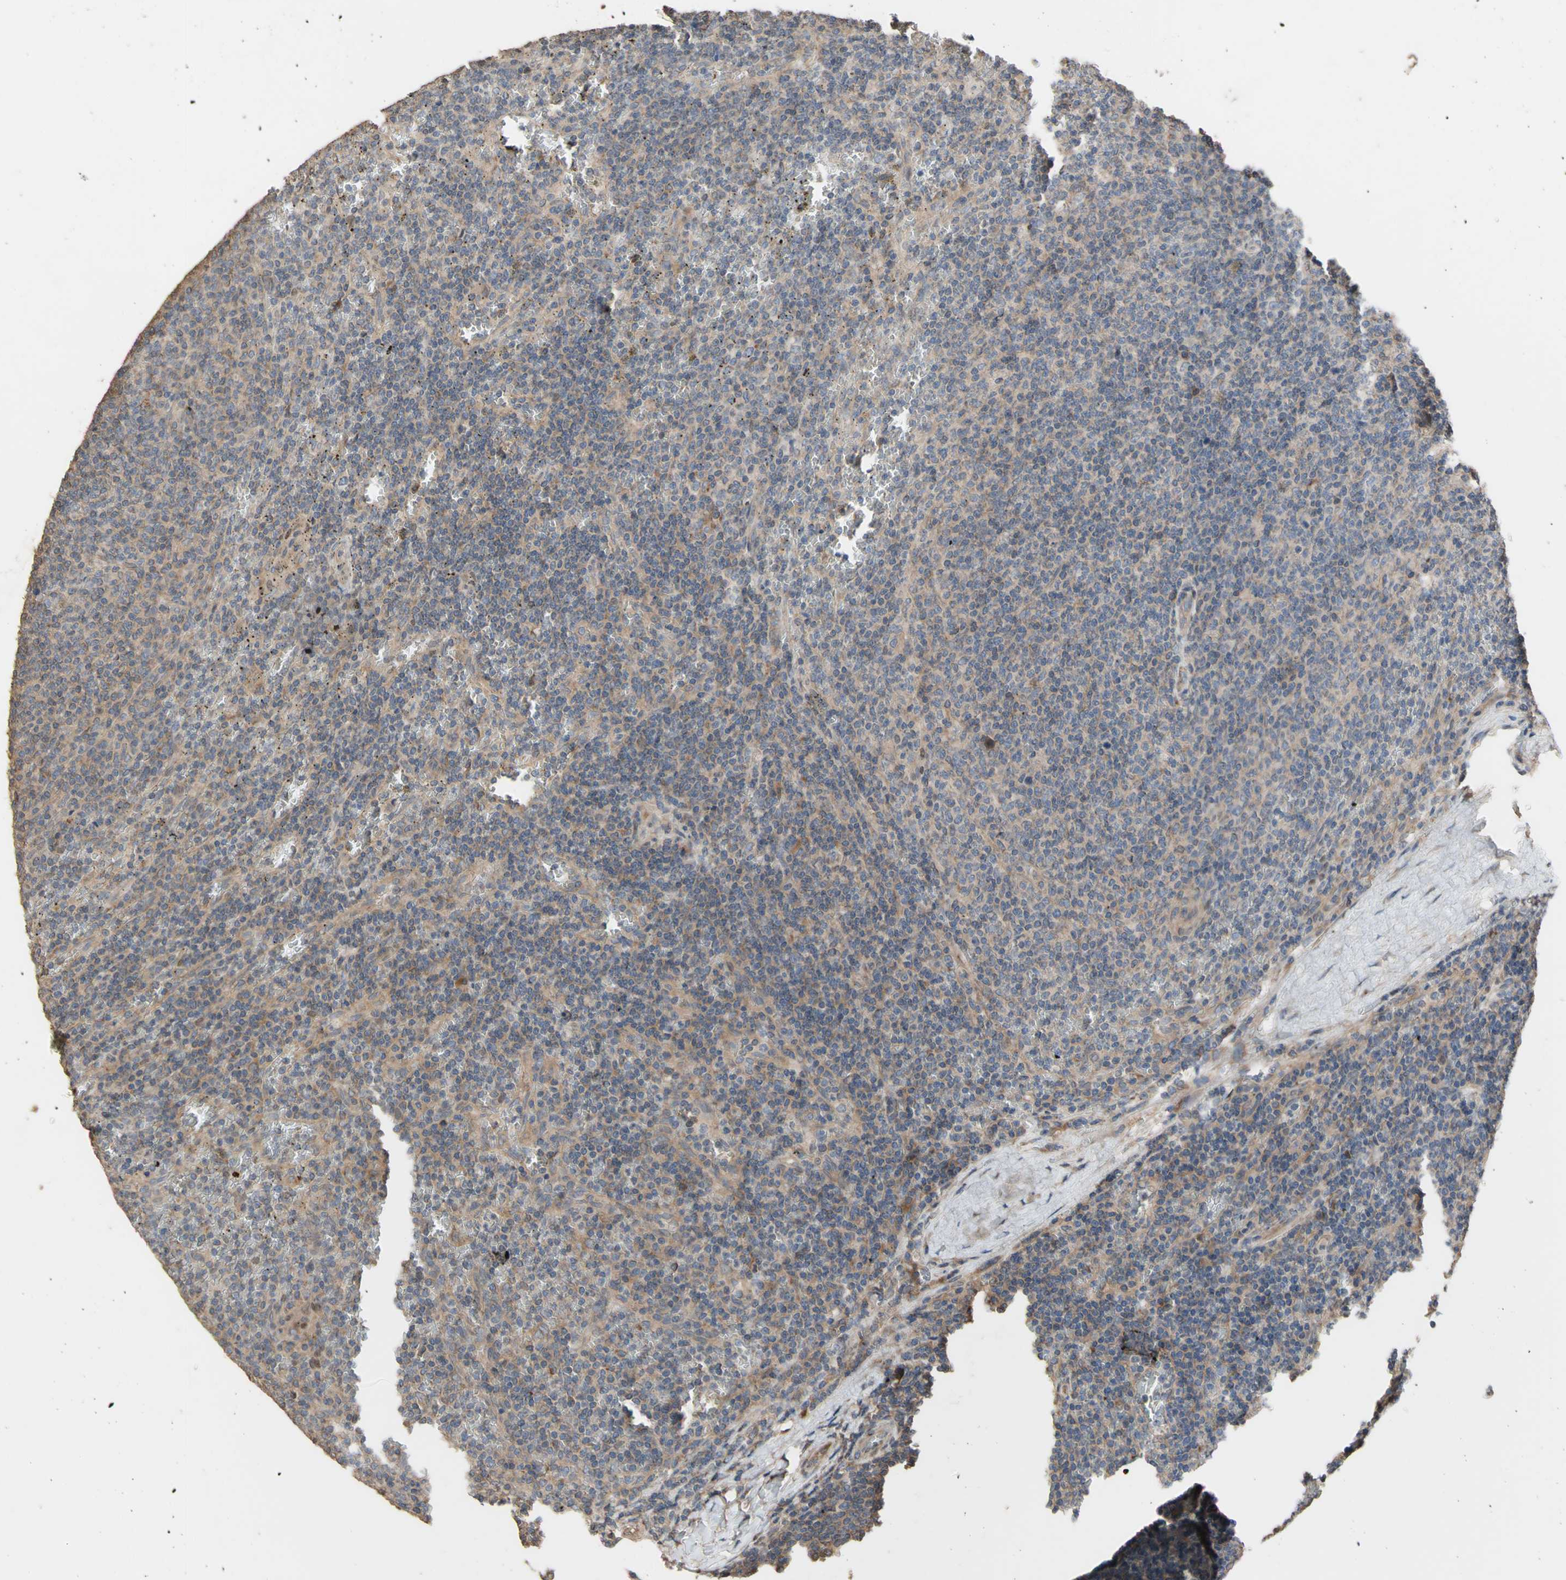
{"staining": {"intensity": "weak", "quantity": "<25%", "location": "cytoplasmic/membranous"}, "tissue": "lymphoma", "cell_type": "Tumor cells", "image_type": "cancer", "snomed": [{"axis": "morphology", "description": "Malignant lymphoma, non-Hodgkin's type, Low grade"}, {"axis": "topography", "description": "Spleen"}], "caption": "Immunohistochemical staining of malignant lymphoma, non-Hodgkin's type (low-grade) exhibits no significant positivity in tumor cells.", "gene": "NECTIN3", "patient": {"sex": "female", "age": 50}}